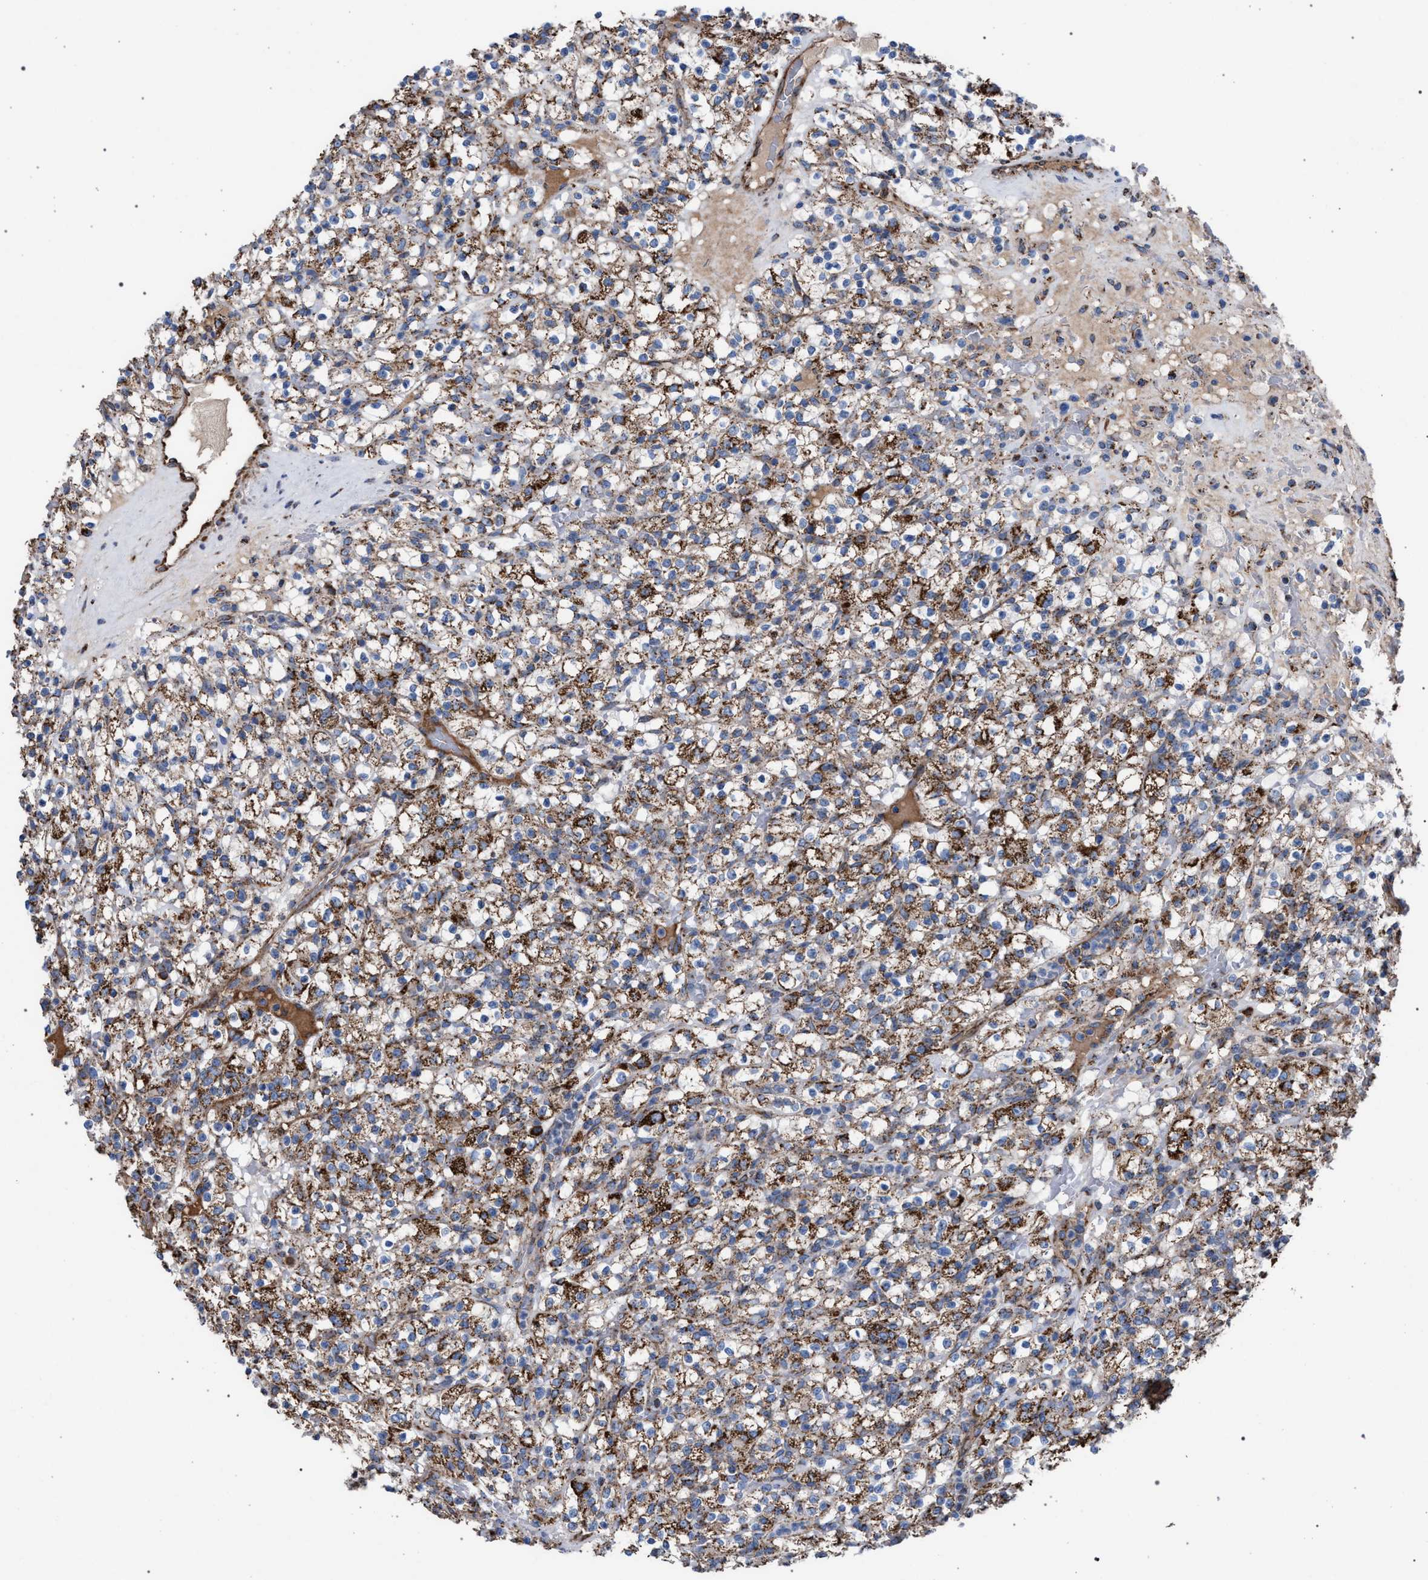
{"staining": {"intensity": "moderate", "quantity": ">75%", "location": "cytoplasmic/membranous"}, "tissue": "renal cancer", "cell_type": "Tumor cells", "image_type": "cancer", "snomed": [{"axis": "morphology", "description": "Normal tissue, NOS"}, {"axis": "morphology", "description": "Adenocarcinoma, NOS"}, {"axis": "topography", "description": "Kidney"}], "caption": "Human renal adenocarcinoma stained with a protein marker reveals moderate staining in tumor cells.", "gene": "VPS13A", "patient": {"sex": "female", "age": 72}}